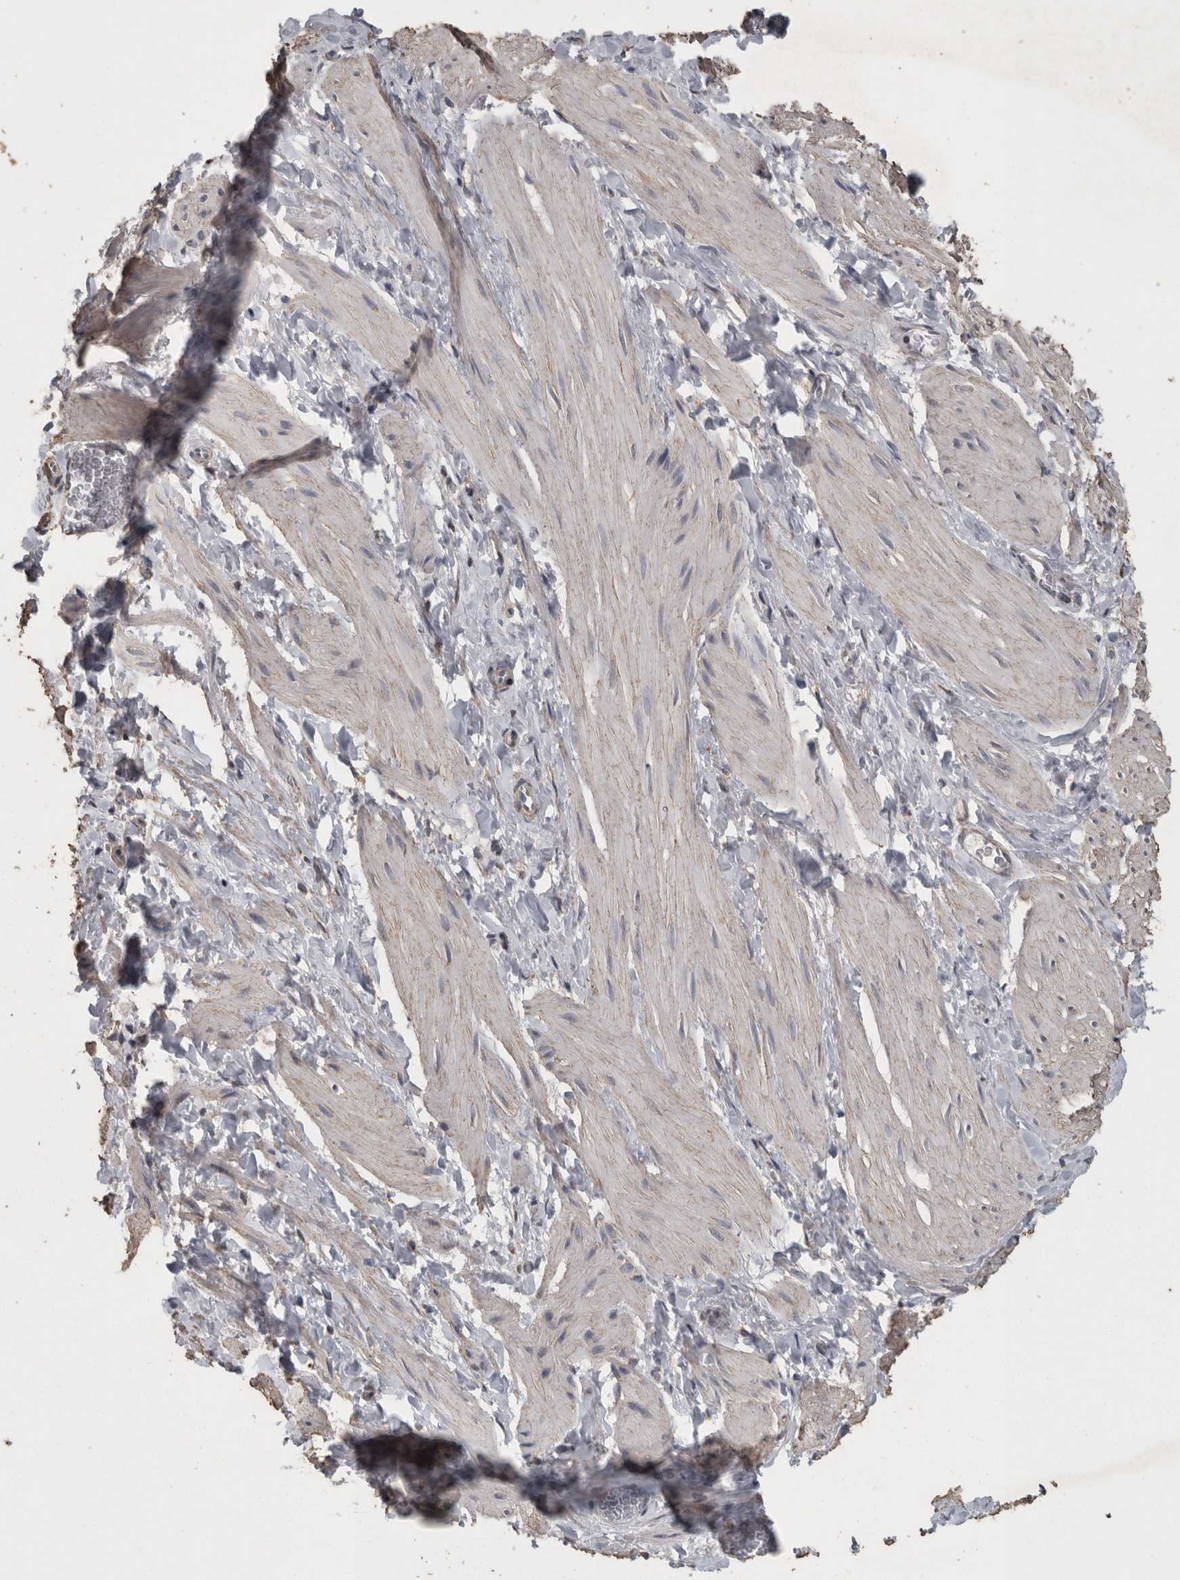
{"staining": {"intensity": "negative", "quantity": "none", "location": "none"}, "tissue": "smooth muscle", "cell_type": "Smooth muscle cells", "image_type": "normal", "snomed": [{"axis": "morphology", "description": "Normal tissue, NOS"}, {"axis": "topography", "description": "Smooth muscle"}], "caption": "IHC of benign human smooth muscle reveals no positivity in smooth muscle cells.", "gene": "ACADM", "patient": {"sex": "male", "age": 16}}